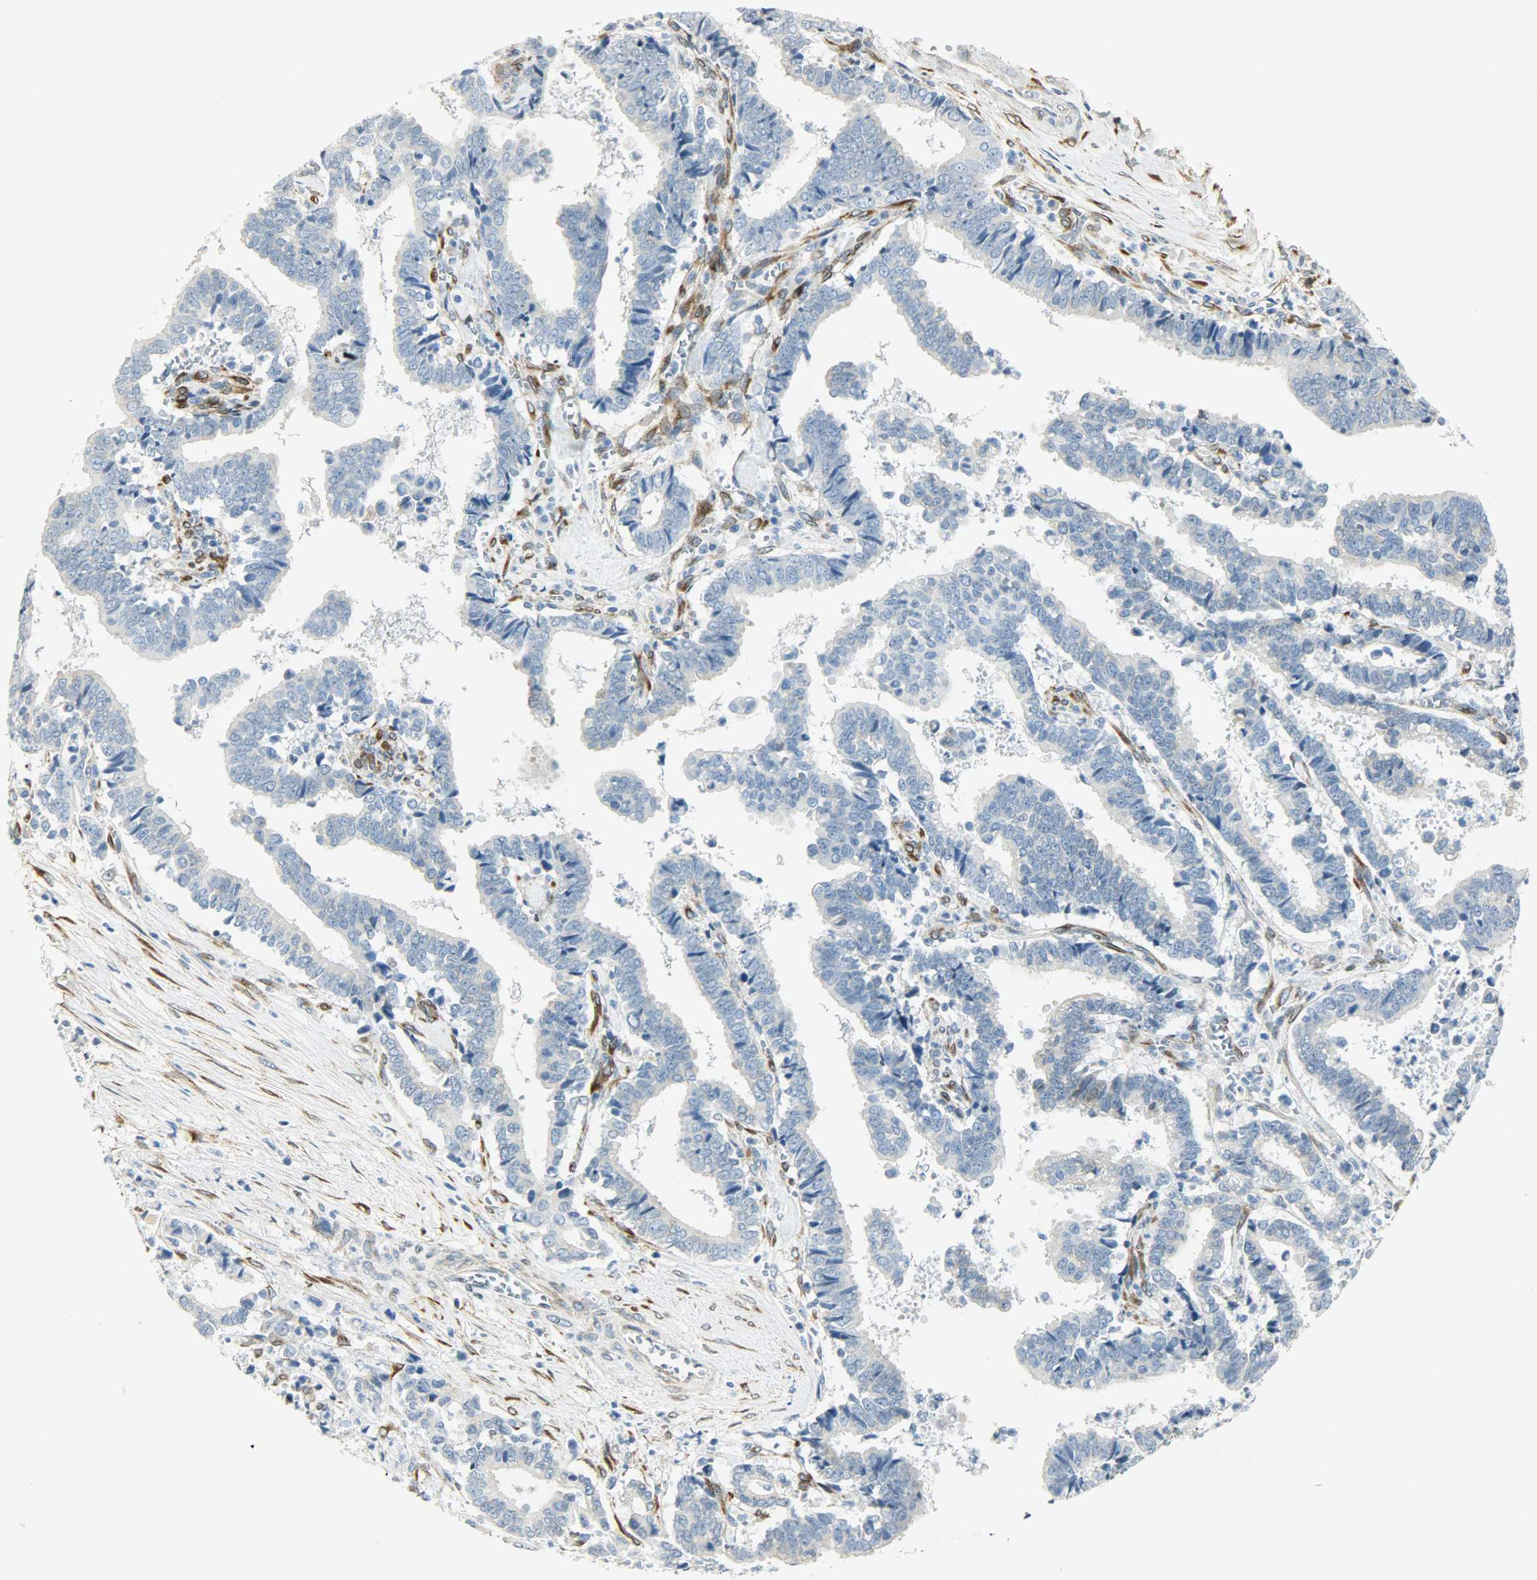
{"staining": {"intensity": "negative", "quantity": "none", "location": "none"}, "tissue": "liver cancer", "cell_type": "Tumor cells", "image_type": "cancer", "snomed": [{"axis": "morphology", "description": "Cholangiocarcinoma"}, {"axis": "topography", "description": "Liver"}], "caption": "Human liver cholangiocarcinoma stained for a protein using IHC displays no positivity in tumor cells.", "gene": "PKD2", "patient": {"sex": "male", "age": 57}}